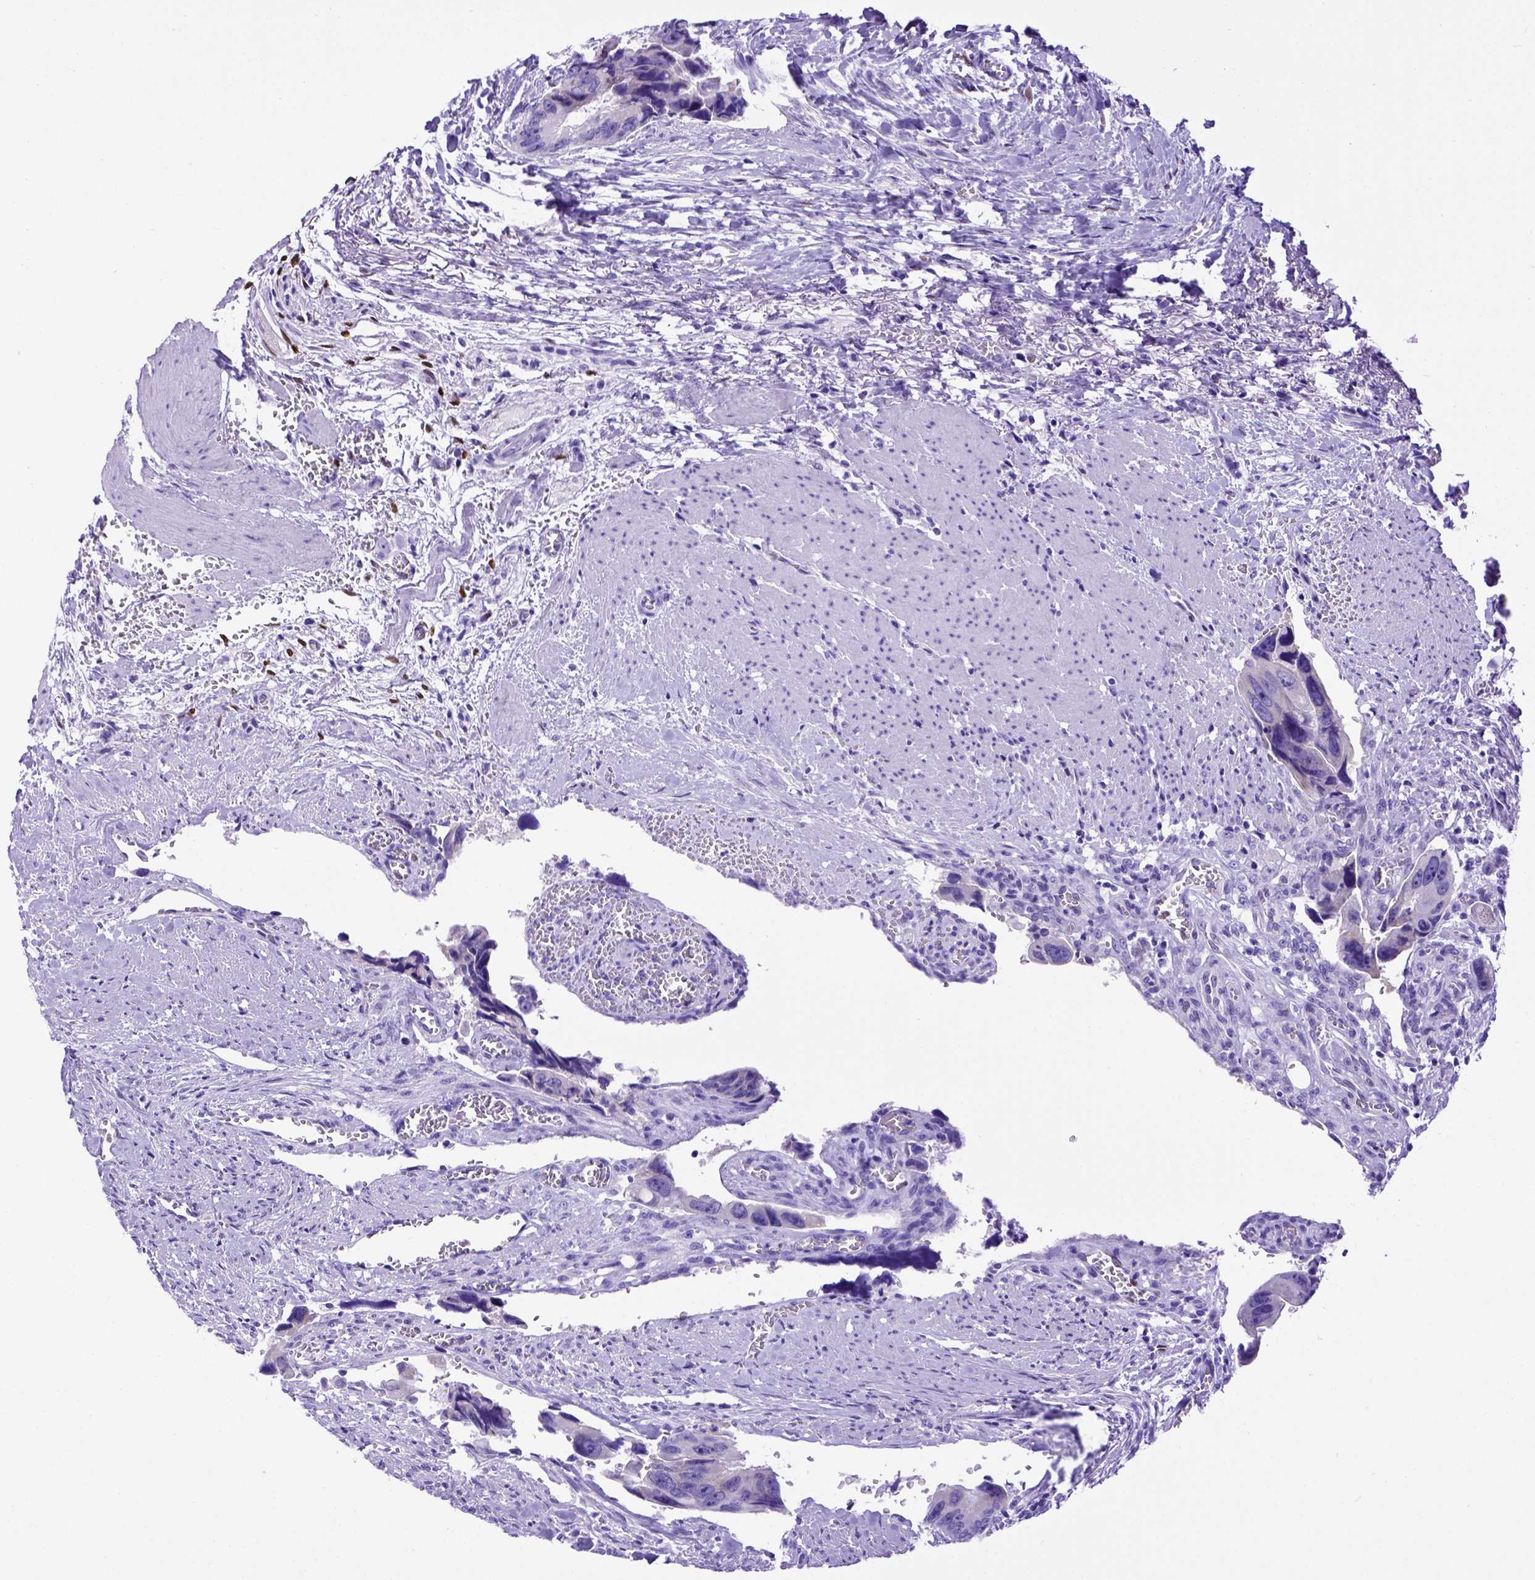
{"staining": {"intensity": "negative", "quantity": "none", "location": "none"}, "tissue": "colorectal cancer", "cell_type": "Tumor cells", "image_type": "cancer", "snomed": [{"axis": "morphology", "description": "Adenocarcinoma, NOS"}, {"axis": "topography", "description": "Rectum"}], "caption": "High magnification brightfield microscopy of colorectal adenocarcinoma stained with DAB (brown) and counterstained with hematoxylin (blue): tumor cells show no significant staining.", "gene": "MEOX2", "patient": {"sex": "male", "age": 76}}